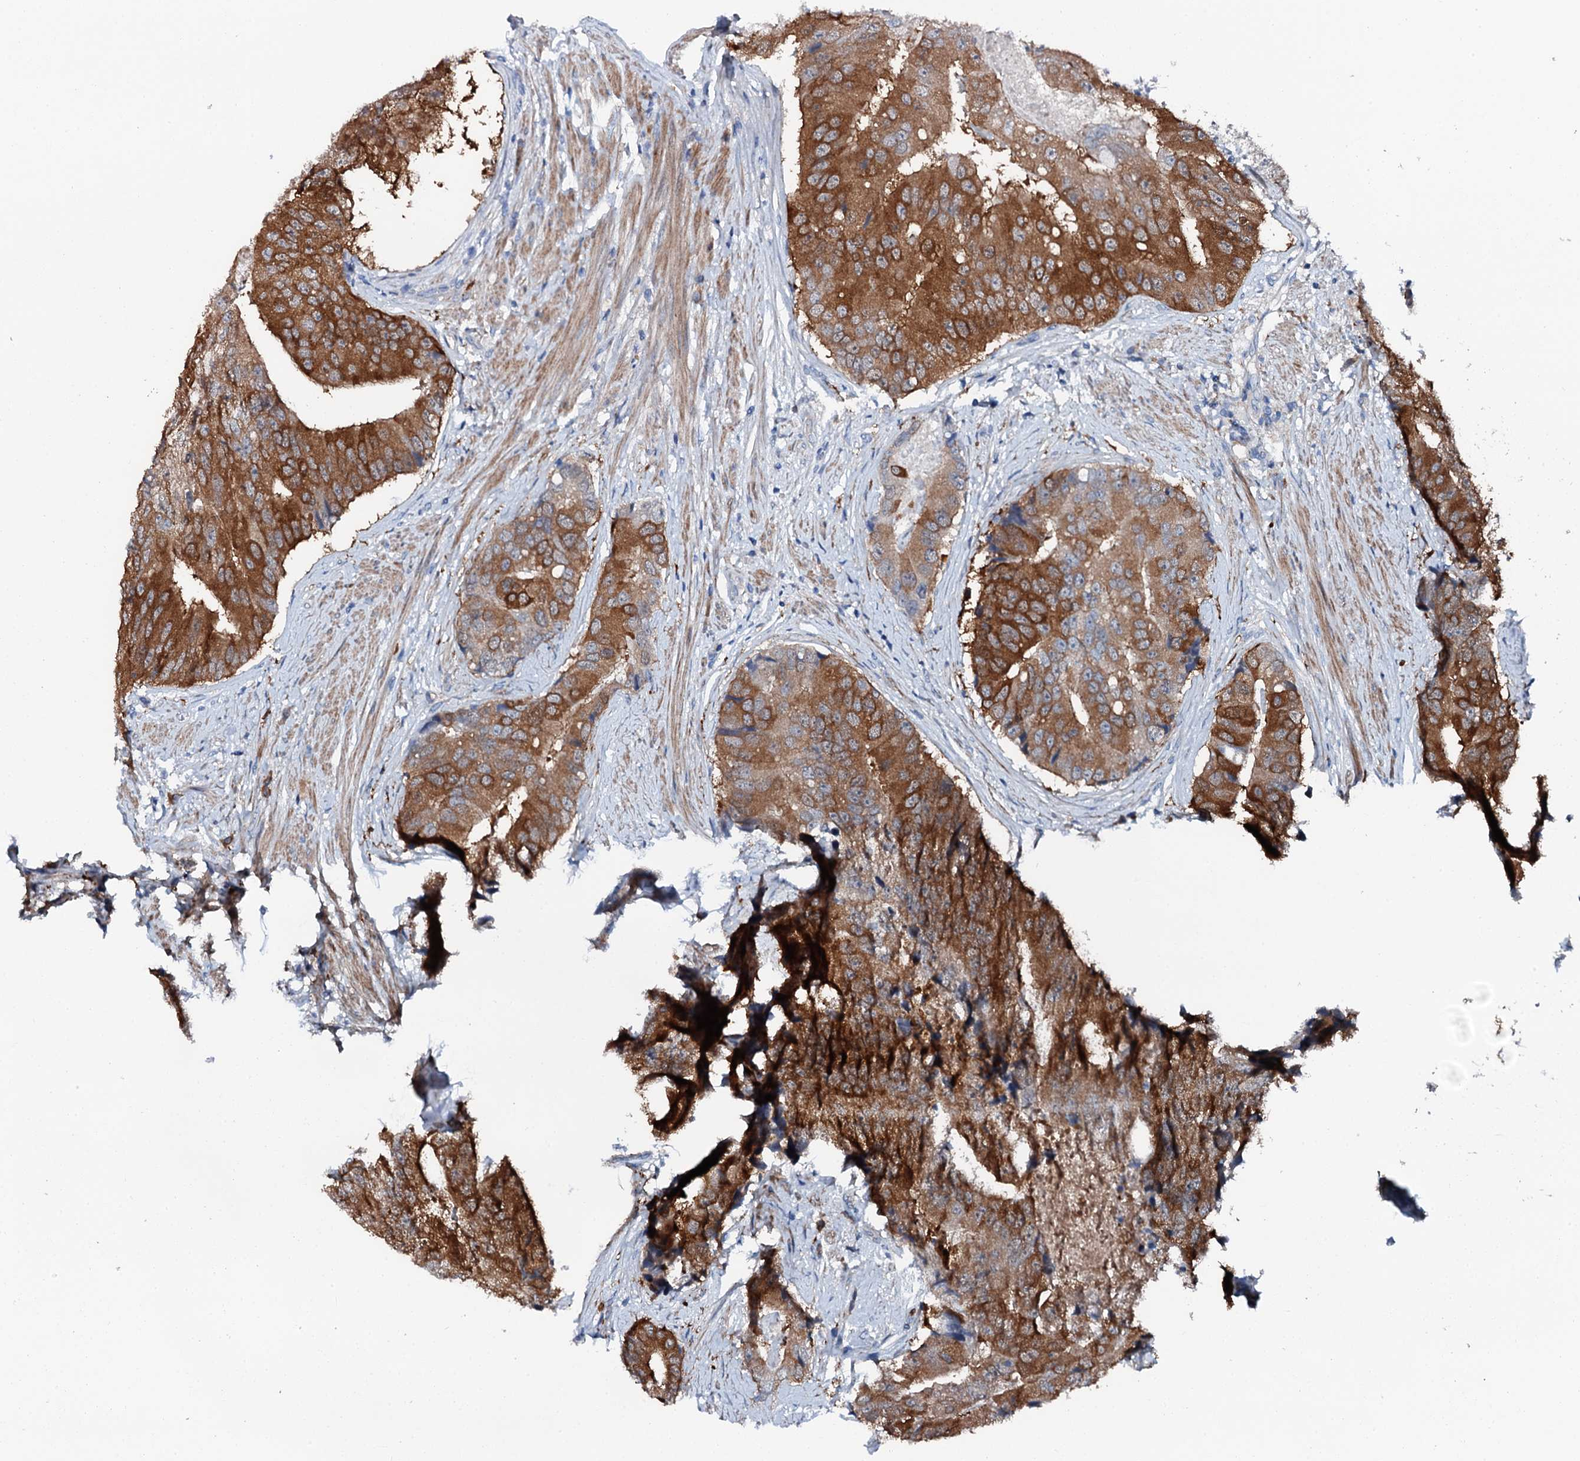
{"staining": {"intensity": "strong", "quantity": ">75%", "location": "cytoplasmic/membranous"}, "tissue": "prostate cancer", "cell_type": "Tumor cells", "image_type": "cancer", "snomed": [{"axis": "morphology", "description": "Adenocarcinoma, High grade"}, {"axis": "topography", "description": "Prostate"}], "caption": "Strong cytoplasmic/membranous expression for a protein is appreciated in about >75% of tumor cells of adenocarcinoma (high-grade) (prostate) using immunohistochemistry.", "gene": "GFOD2", "patient": {"sex": "male", "age": 70}}